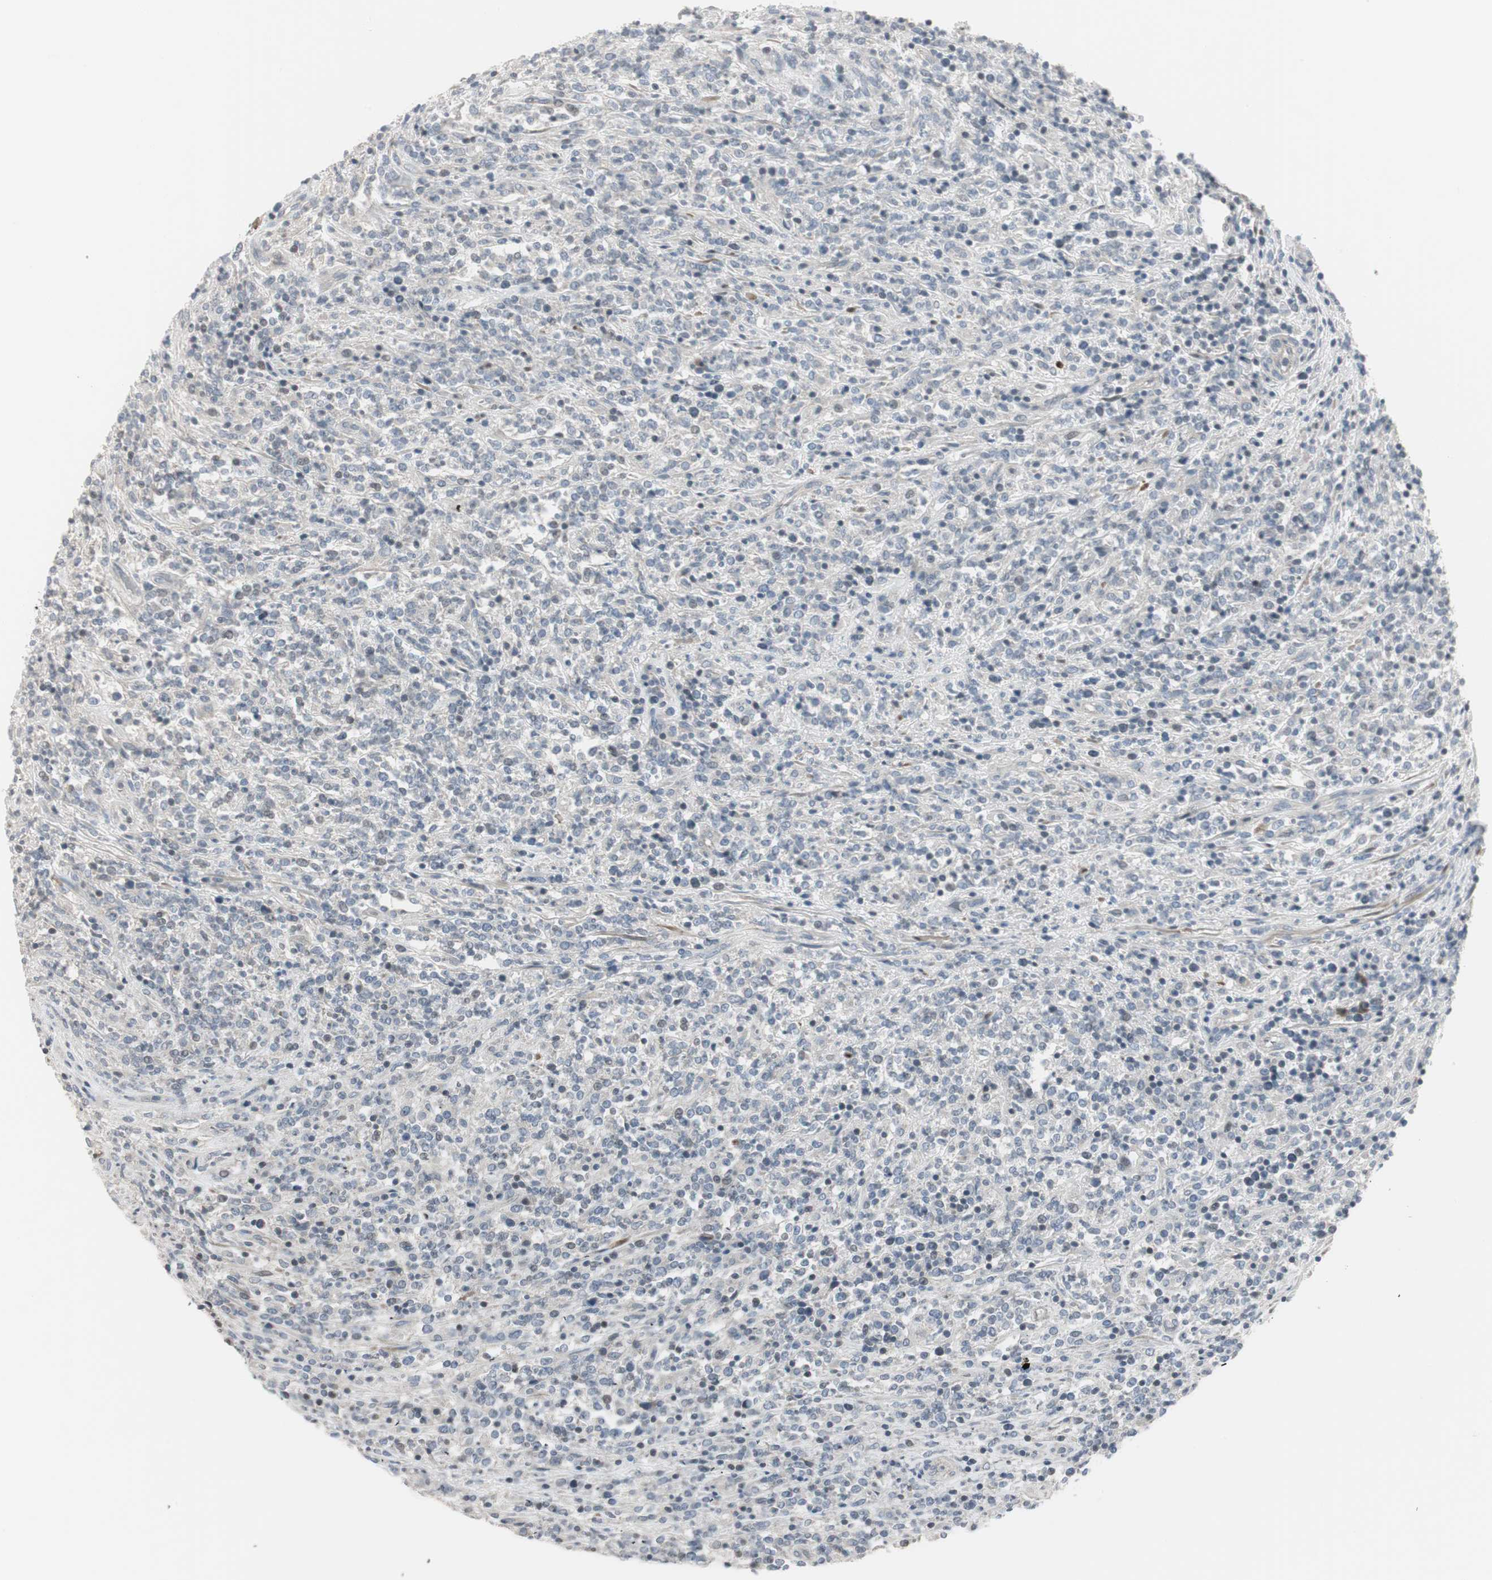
{"staining": {"intensity": "negative", "quantity": "none", "location": "none"}, "tissue": "lymphoma", "cell_type": "Tumor cells", "image_type": "cancer", "snomed": [{"axis": "morphology", "description": "Malignant lymphoma, non-Hodgkin's type, High grade"}, {"axis": "topography", "description": "Soft tissue"}], "caption": "A photomicrograph of malignant lymphoma, non-Hodgkin's type (high-grade) stained for a protein reveals no brown staining in tumor cells.", "gene": "DMPK", "patient": {"sex": "male", "age": 18}}